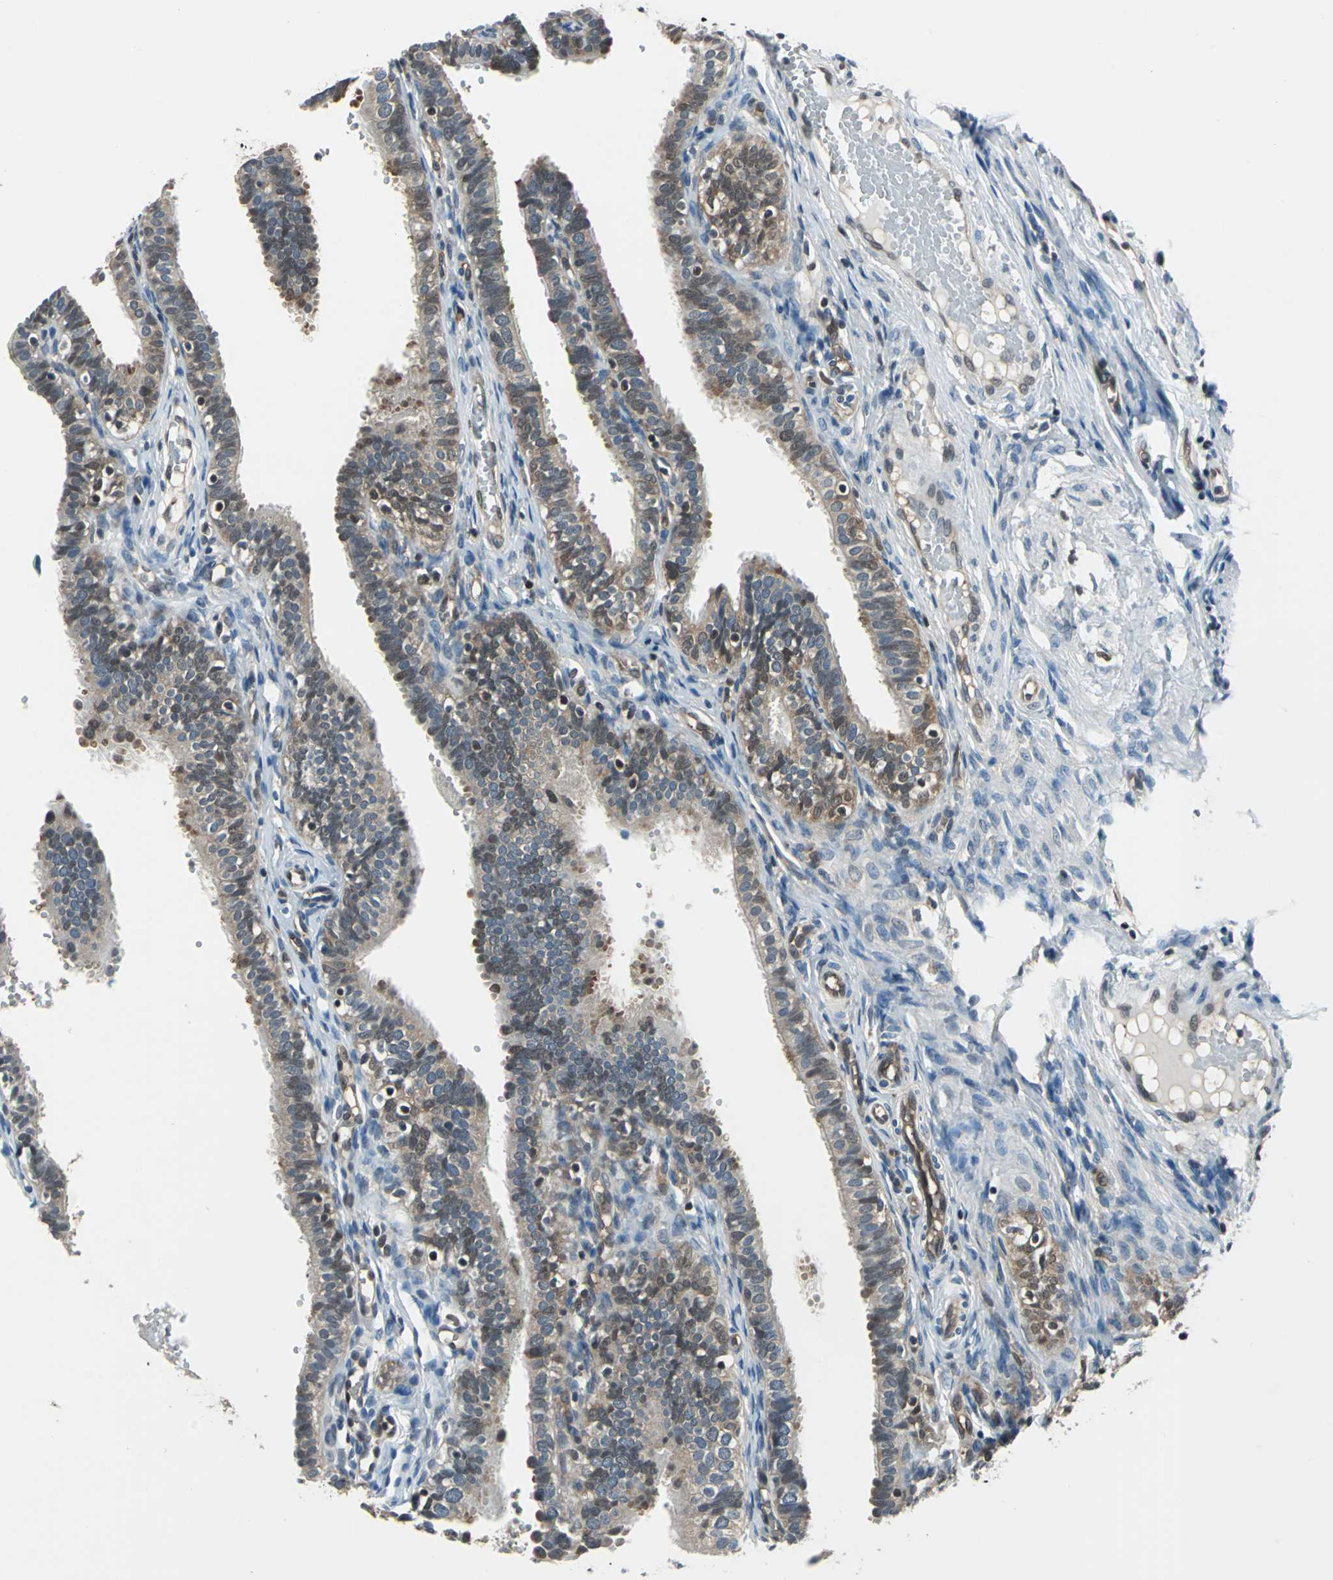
{"staining": {"intensity": "moderate", "quantity": ">75%", "location": "cytoplasmic/membranous,nuclear"}, "tissue": "fallopian tube", "cell_type": "Glandular cells", "image_type": "normal", "snomed": [{"axis": "morphology", "description": "Normal tissue, NOS"}, {"axis": "topography", "description": "Fallopian tube"}, {"axis": "topography", "description": "Placenta"}], "caption": "A high-resolution histopathology image shows immunohistochemistry (IHC) staining of benign fallopian tube, which demonstrates moderate cytoplasmic/membranous,nuclear positivity in approximately >75% of glandular cells. (Brightfield microscopy of DAB IHC at high magnification).", "gene": "PSME1", "patient": {"sex": "female", "age": 34}}